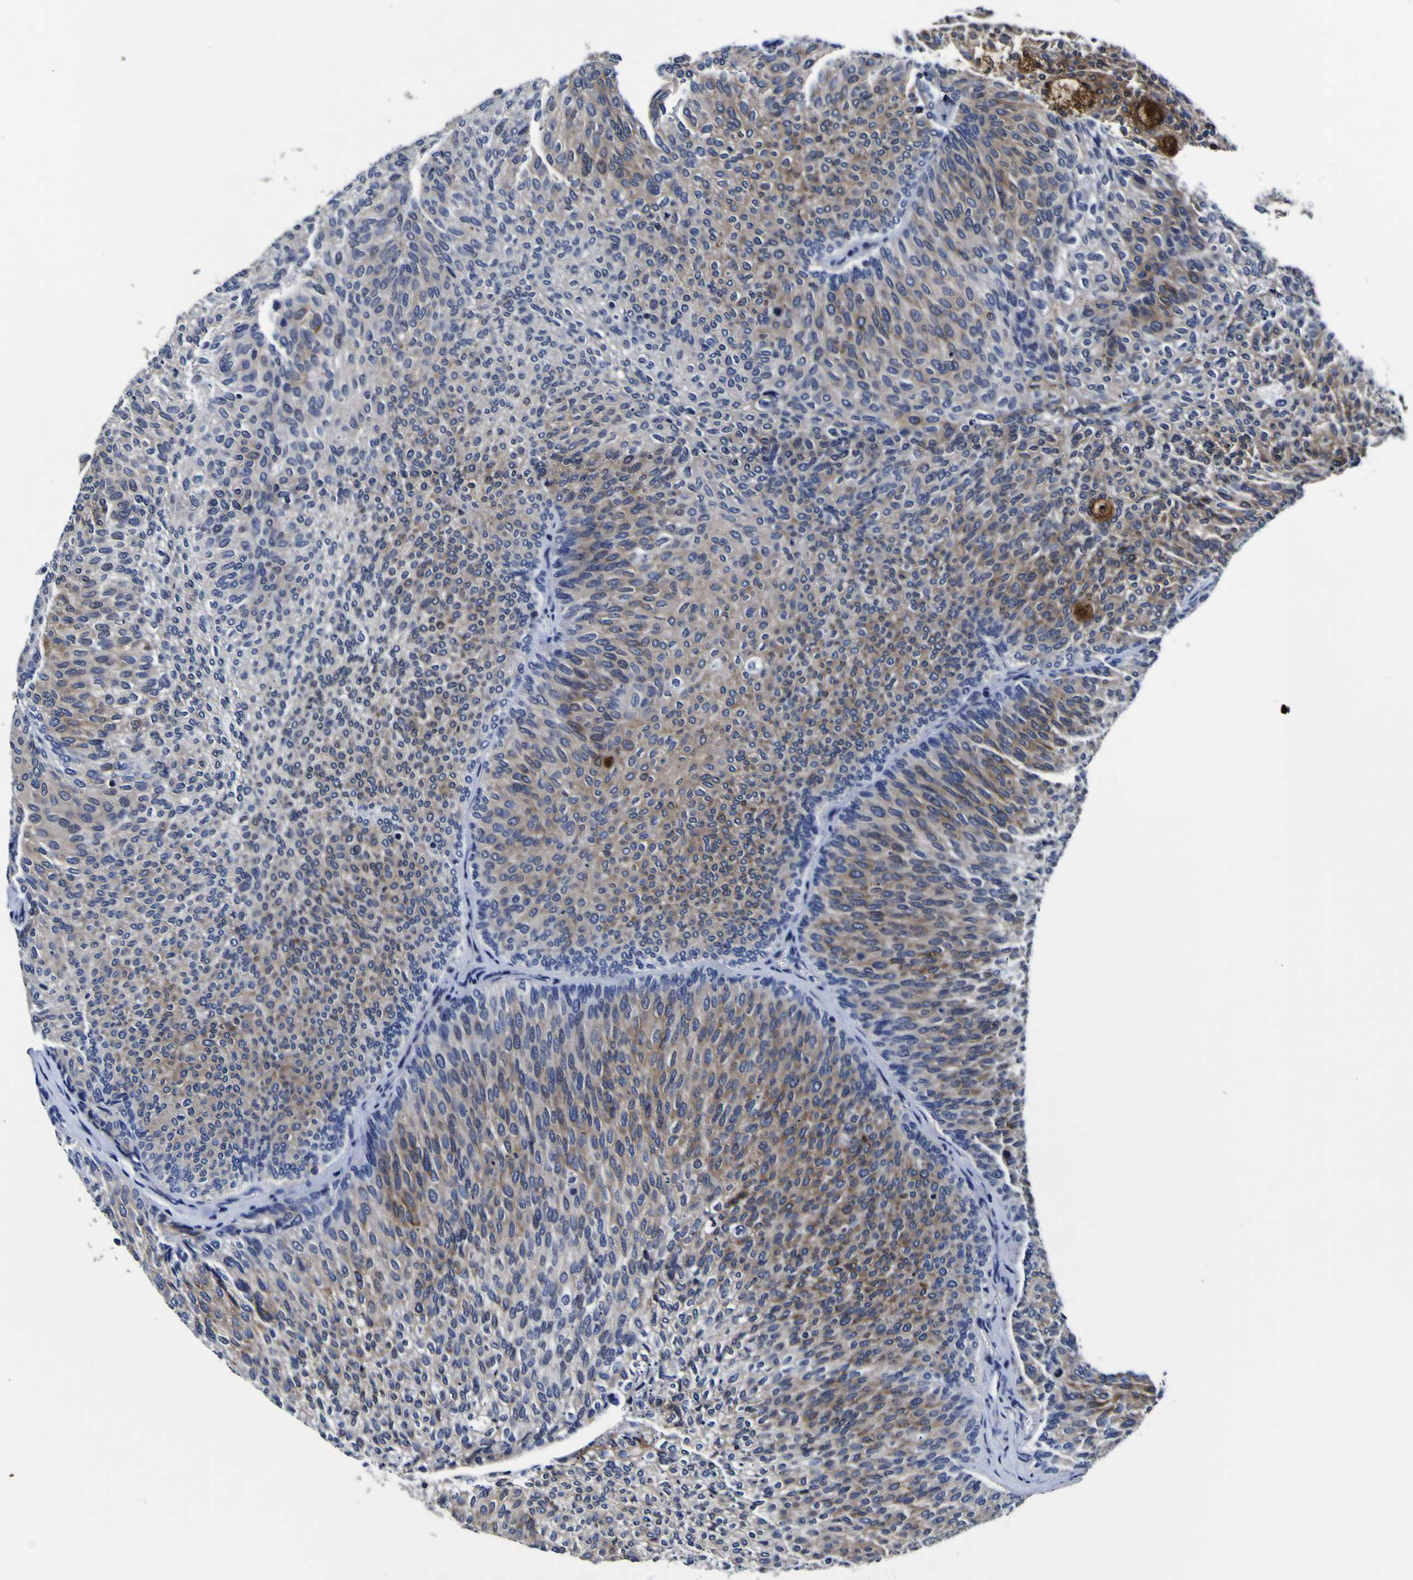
{"staining": {"intensity": "moderate", "quantity": ">75%", "location": "cytoplasmic/membranous"}, "tissue": "urothelial cancer", "cell_type": "Tumor cells", "image_type": "cancer", "snomed": [{"axis": "morphology", "description": "Urothelial carcinoma, Low grade"}, {"axis": "topography", "description": "Urinary bladder"}], "caption": "Protein staining demonstrates moderate cytoplasmic/membranous expression in approximately >75% of tumor cells in low-grade urothelial carcinoma.", "gene": "SORCS1", "patient": {"sex": "female", "age": 79}}